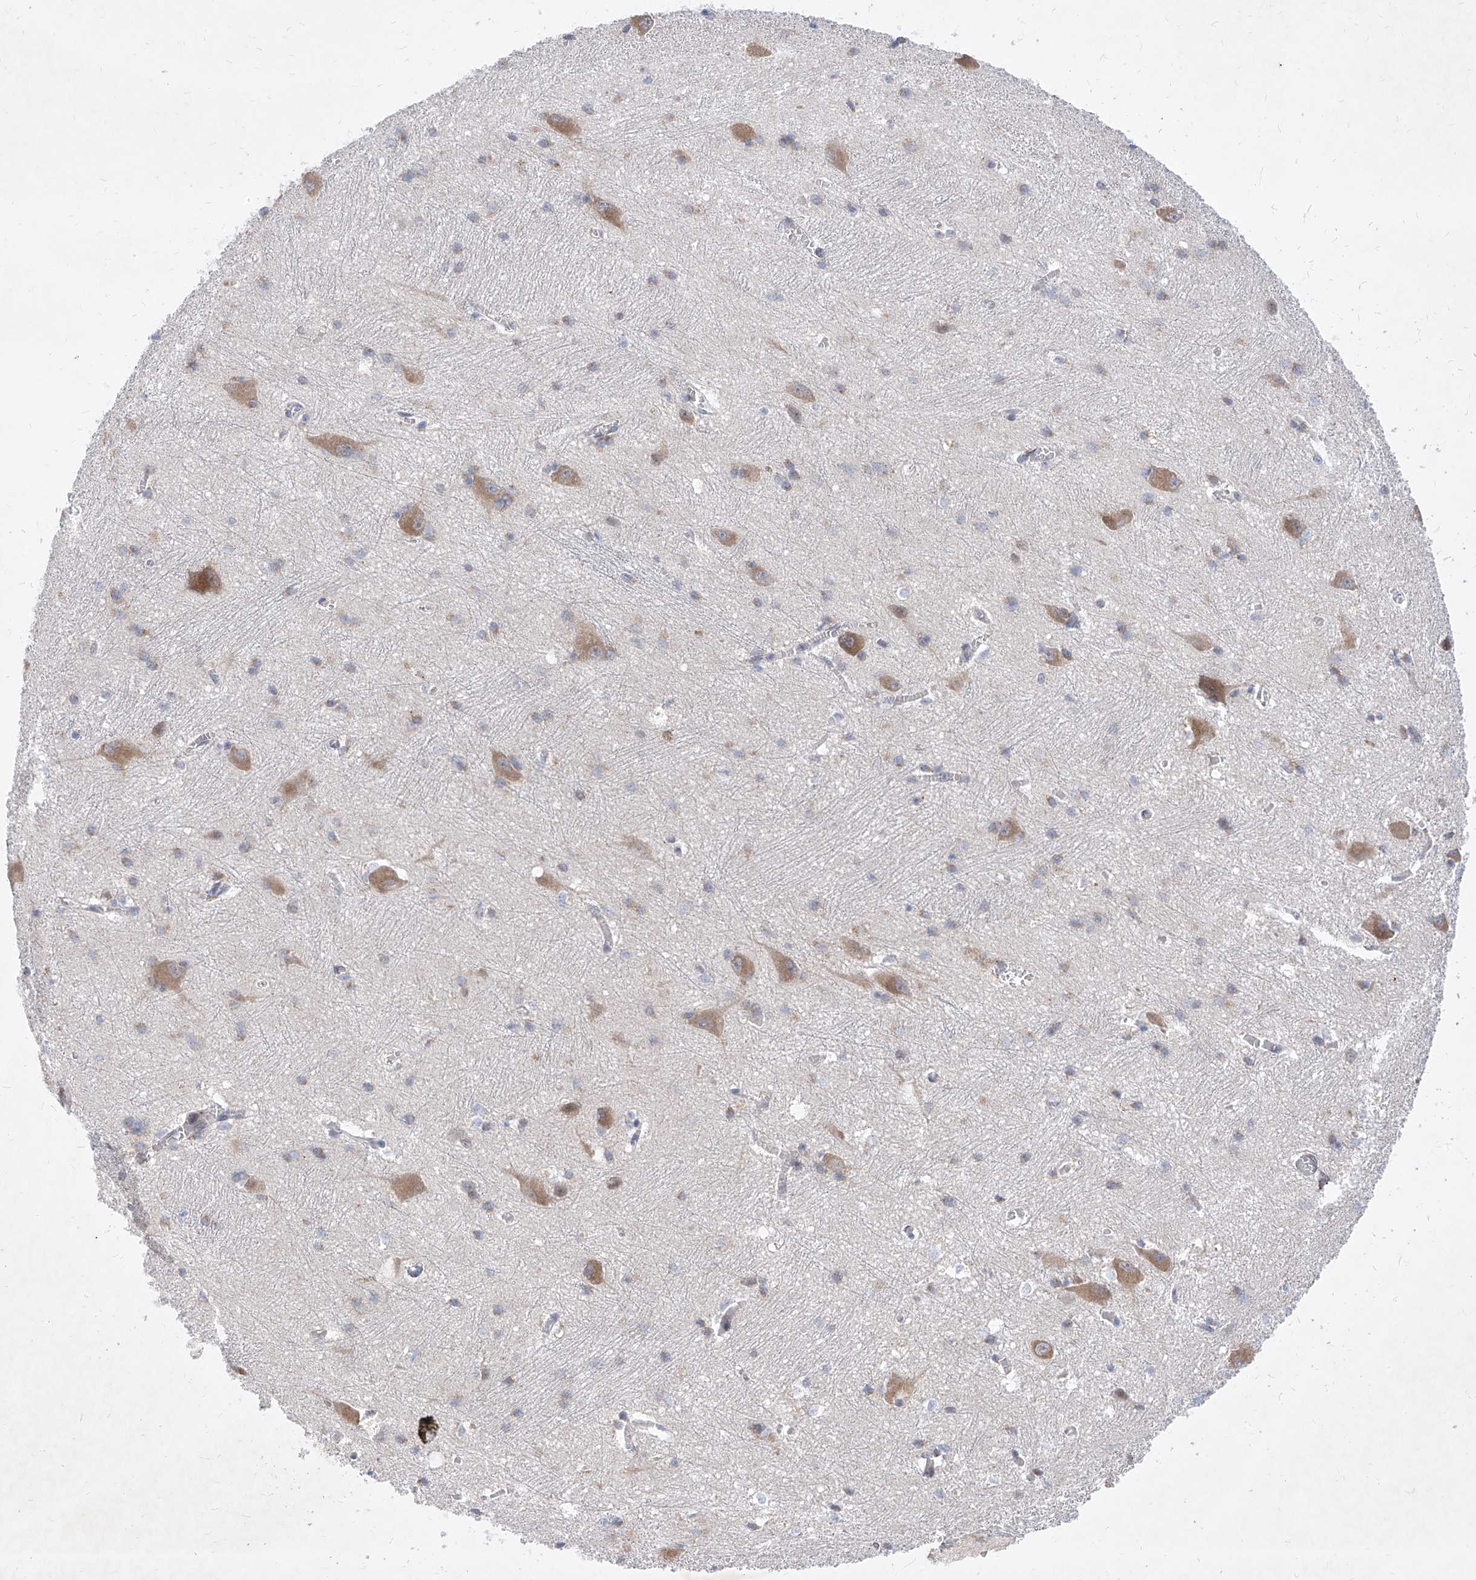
{"staining": {"intensity": "weak", "quantity": "<25%", "location": "cytoplasmic/membranous"}, "tissue": "caudate", "cell_type": "Glial cells", "image_type": "normal", "snomed": [{"axis": "morphology", "description": "Normal tissue, NOS"}, {"axis": "topography", "description": "Lateral ventricle wall"}], "caption": "High power microscopy image of an immunohistochemistry (IHC) photomicrograph of unremarkable caudate, revealing no significant expression in glial cells.", "gene": "MX2", "patient": {"sex": "male", "age": 37}}